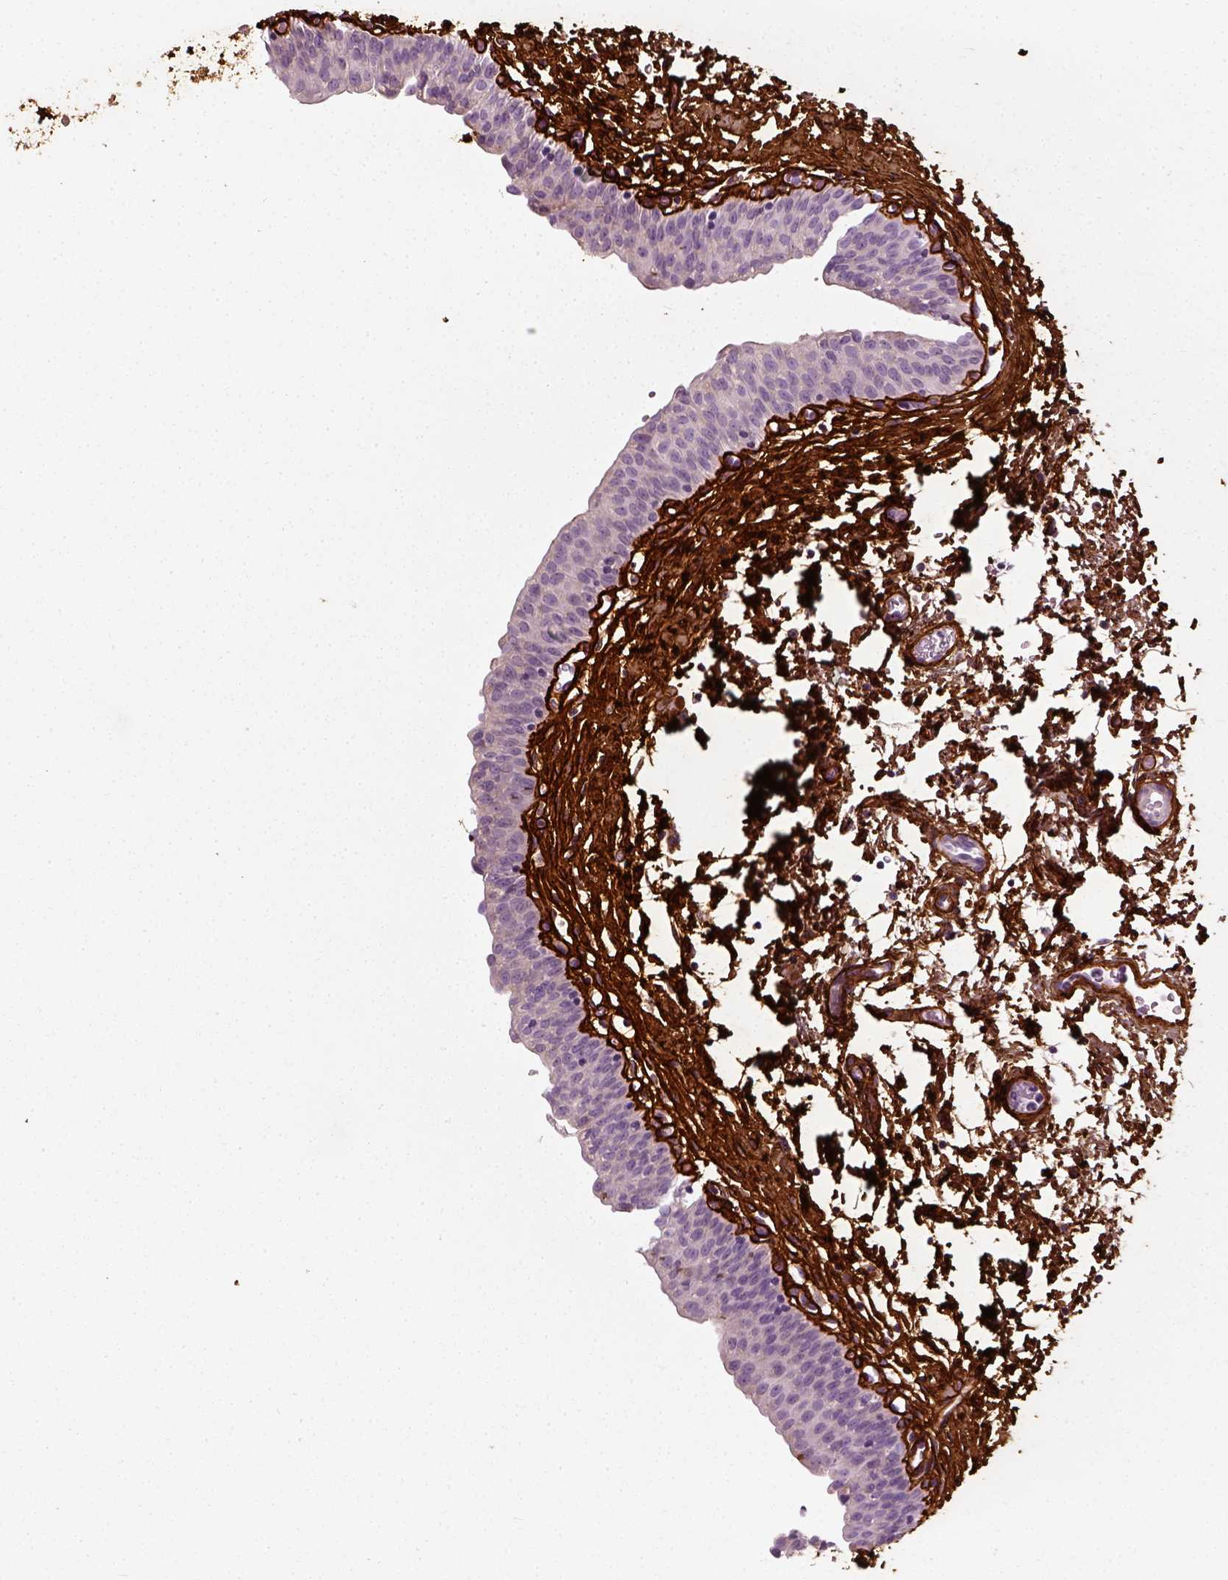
{"staining": {"intensity": "negative", "quantity": "none", "location": "none"}, "tissue": "urinary bladder", "cell_type": "Urothelial cells", "image_type": "normal", "snomed": [{"axis": "morphology", "description": "Normal tissue, NOS"}, {"axis": "topography", "description": "Urinary bladder"}], "caption": "This is an IHC image of normal human urinary bladder. There is no positivity in urothelial cells.", "gene": "COL6A2", "patient": {"sex": "male", "age": 56}}